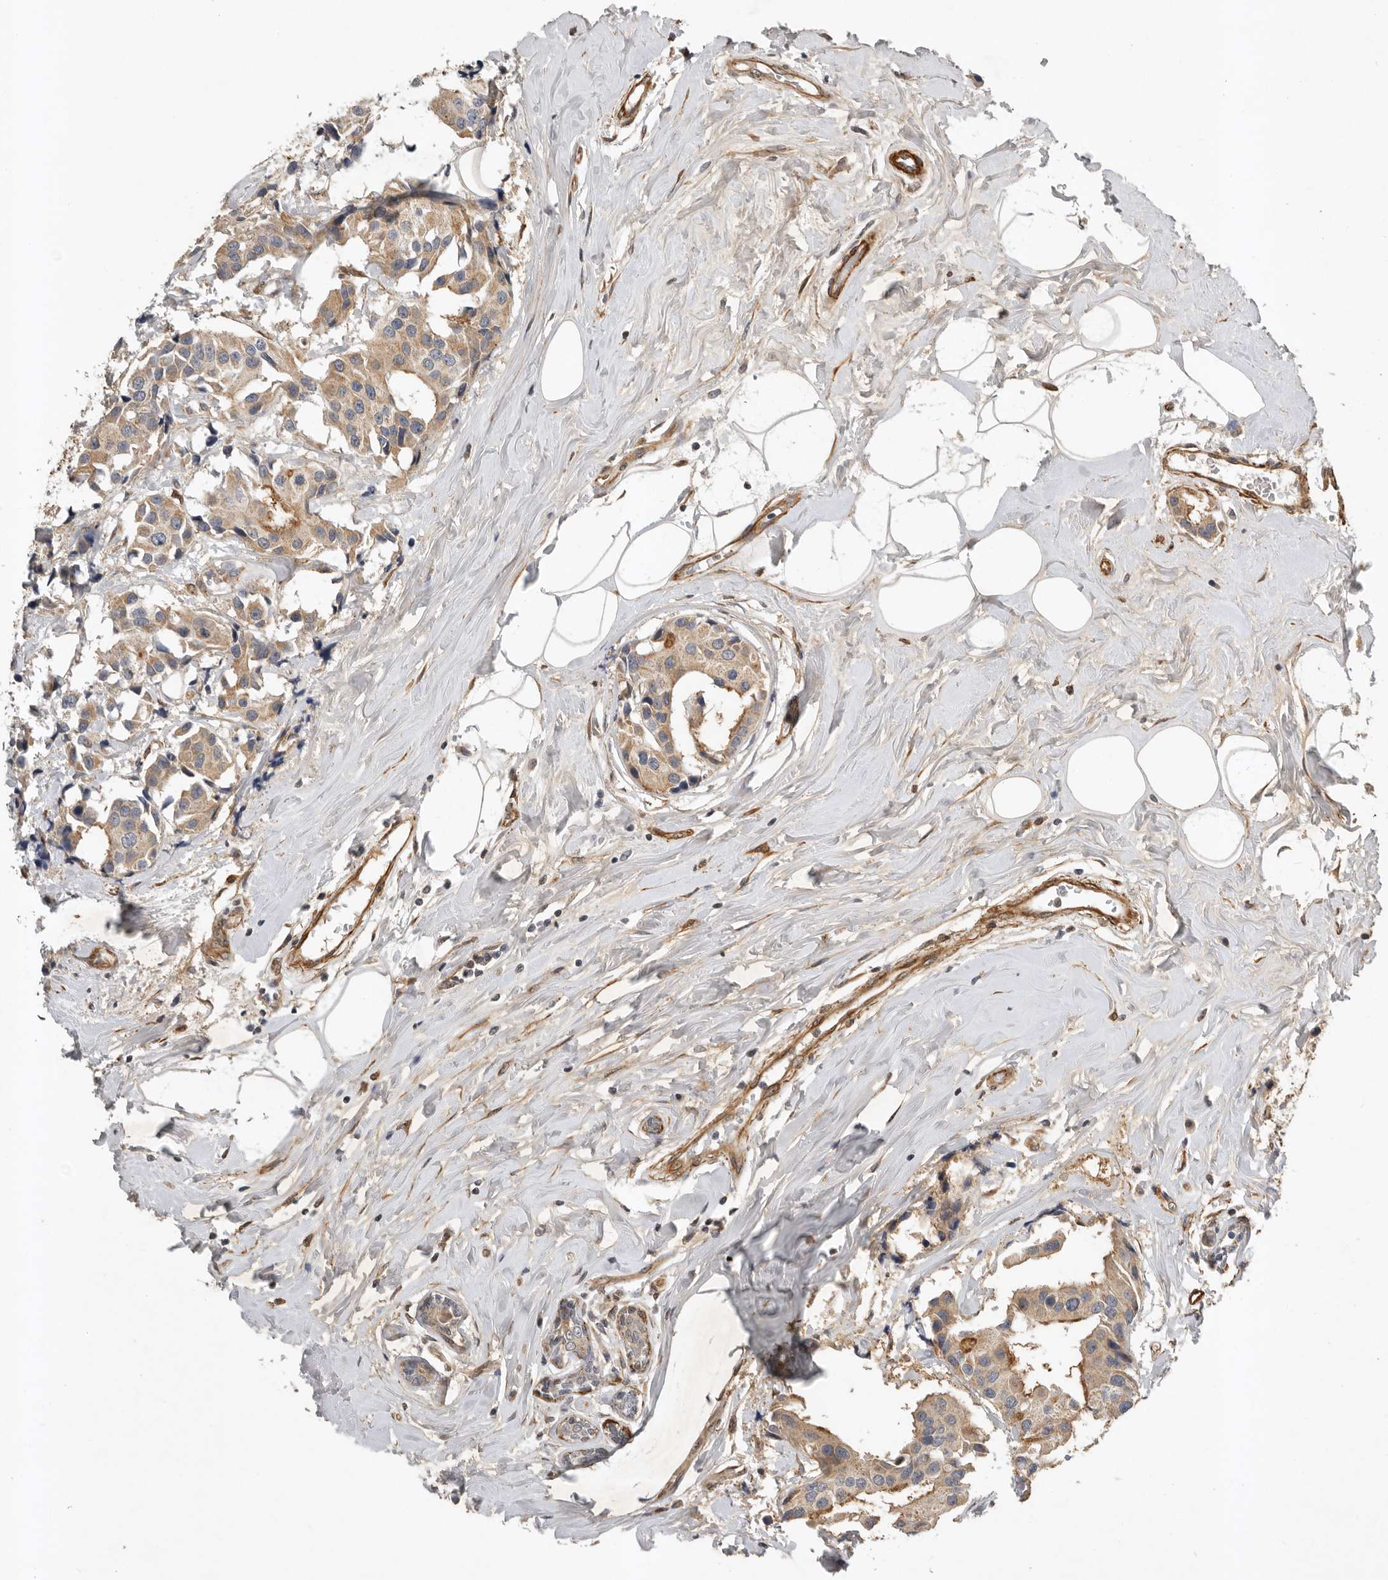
{"staining": {"intensity": "weak", "quantity": ">75%", "location": "cytoplasmic/membranous"}, "tissue": "breast cancer", "cell_type": "Tumor cells", "image_type": "cancer", "snomed": [{"axis": "morphology", "description": "Normal tissue, NOS"}, {"axis": "morphology", "description": "Duct carcinoma"}, {"axis": "topography", "description": "Breast"}], "caption": "Human breast infiltrating ductal carcinoma stained with a brown dye displays weak cytoplasmic/membranous positive staining in about >75% of tumor cells.", "gene": "RNF157", "patient": {"sex": "female", "age": 39}}